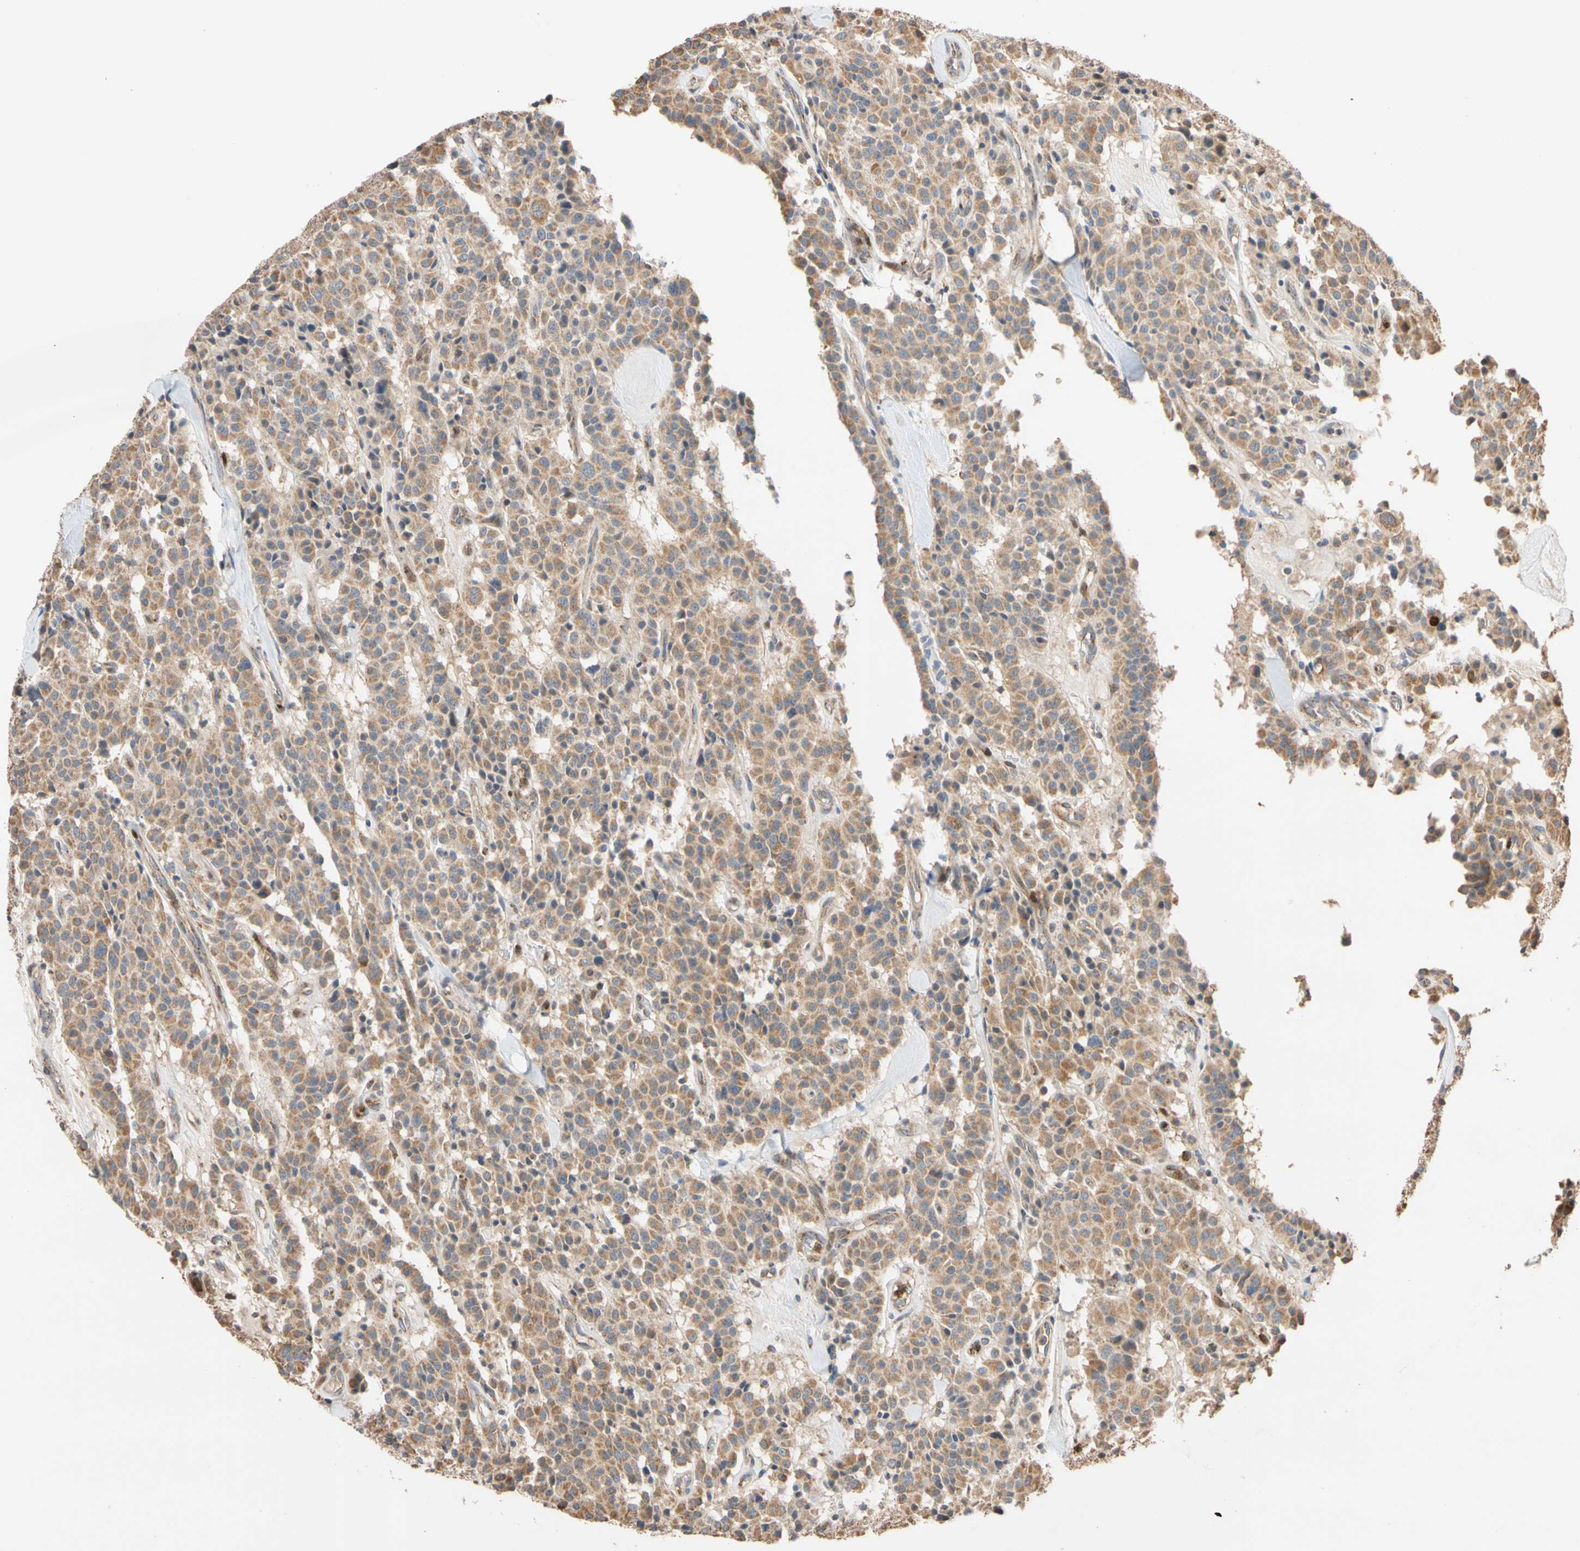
{"staining": {"intensity": "moderate", "quantity": ">75%", "location": "cytoplasmic/membranous"}, "tissue": "carcinoid", "cell_type": "Tumor cells", "image_type": "cancer", "snomed": [{"axis": "morphology", "description": "Carcinoid, malignant, NOS"}, {"axis": "topography", "description": "Lung"}], "caption": "Immunohistochemical staining of human carcinoid displays moderate cytoplasmic/membranous protein expression in approximately >75% of tumor cells.", "gene": "IP6K2", "patient": {"sex": "male", "age": 30}}